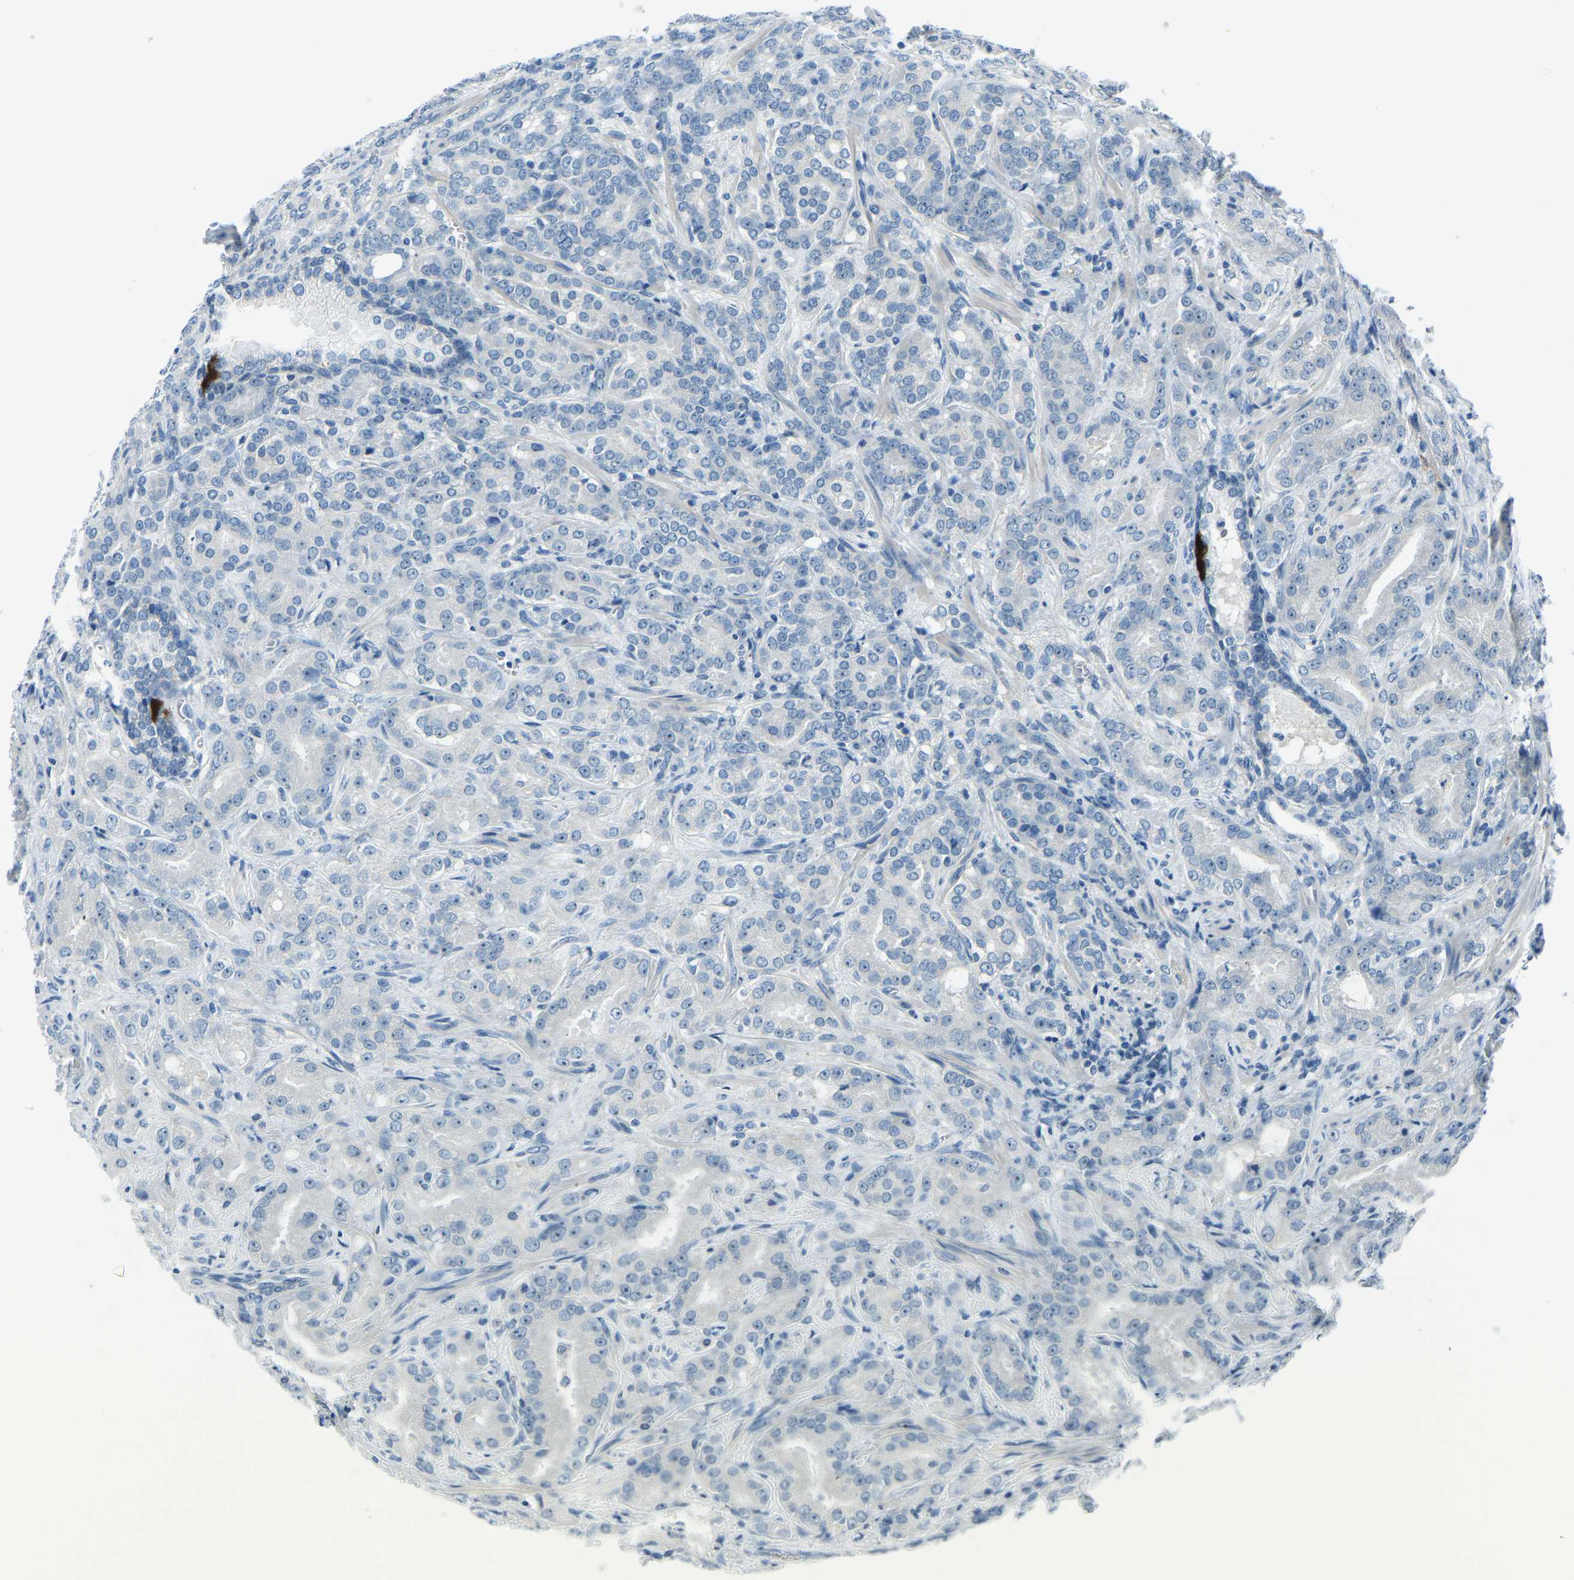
{"staining": {"intensity": "negative", "quantity": "none", "location": "none"}, "tissue": "prostate cancer", "cell_type": "Tumor cells", "image_type": "cancer", "snomed": [{"axis": "morphology", "description": "Adenocarcinoma, High grade"}, {"axis": "topography", "description": "Prostate"}], "caption": "Tumor cells show no significant protein expression in prostate cancer (high-grade adenocarcinoma). Brightfield microscopy of immunohistochemistry stained with DAB (3,3'-diaminobenzidine) (brown) and hematoxylin (blue), captured at high magnification.", "gene": "RRP1", "patient": {"sex": "male", "age": 64}}